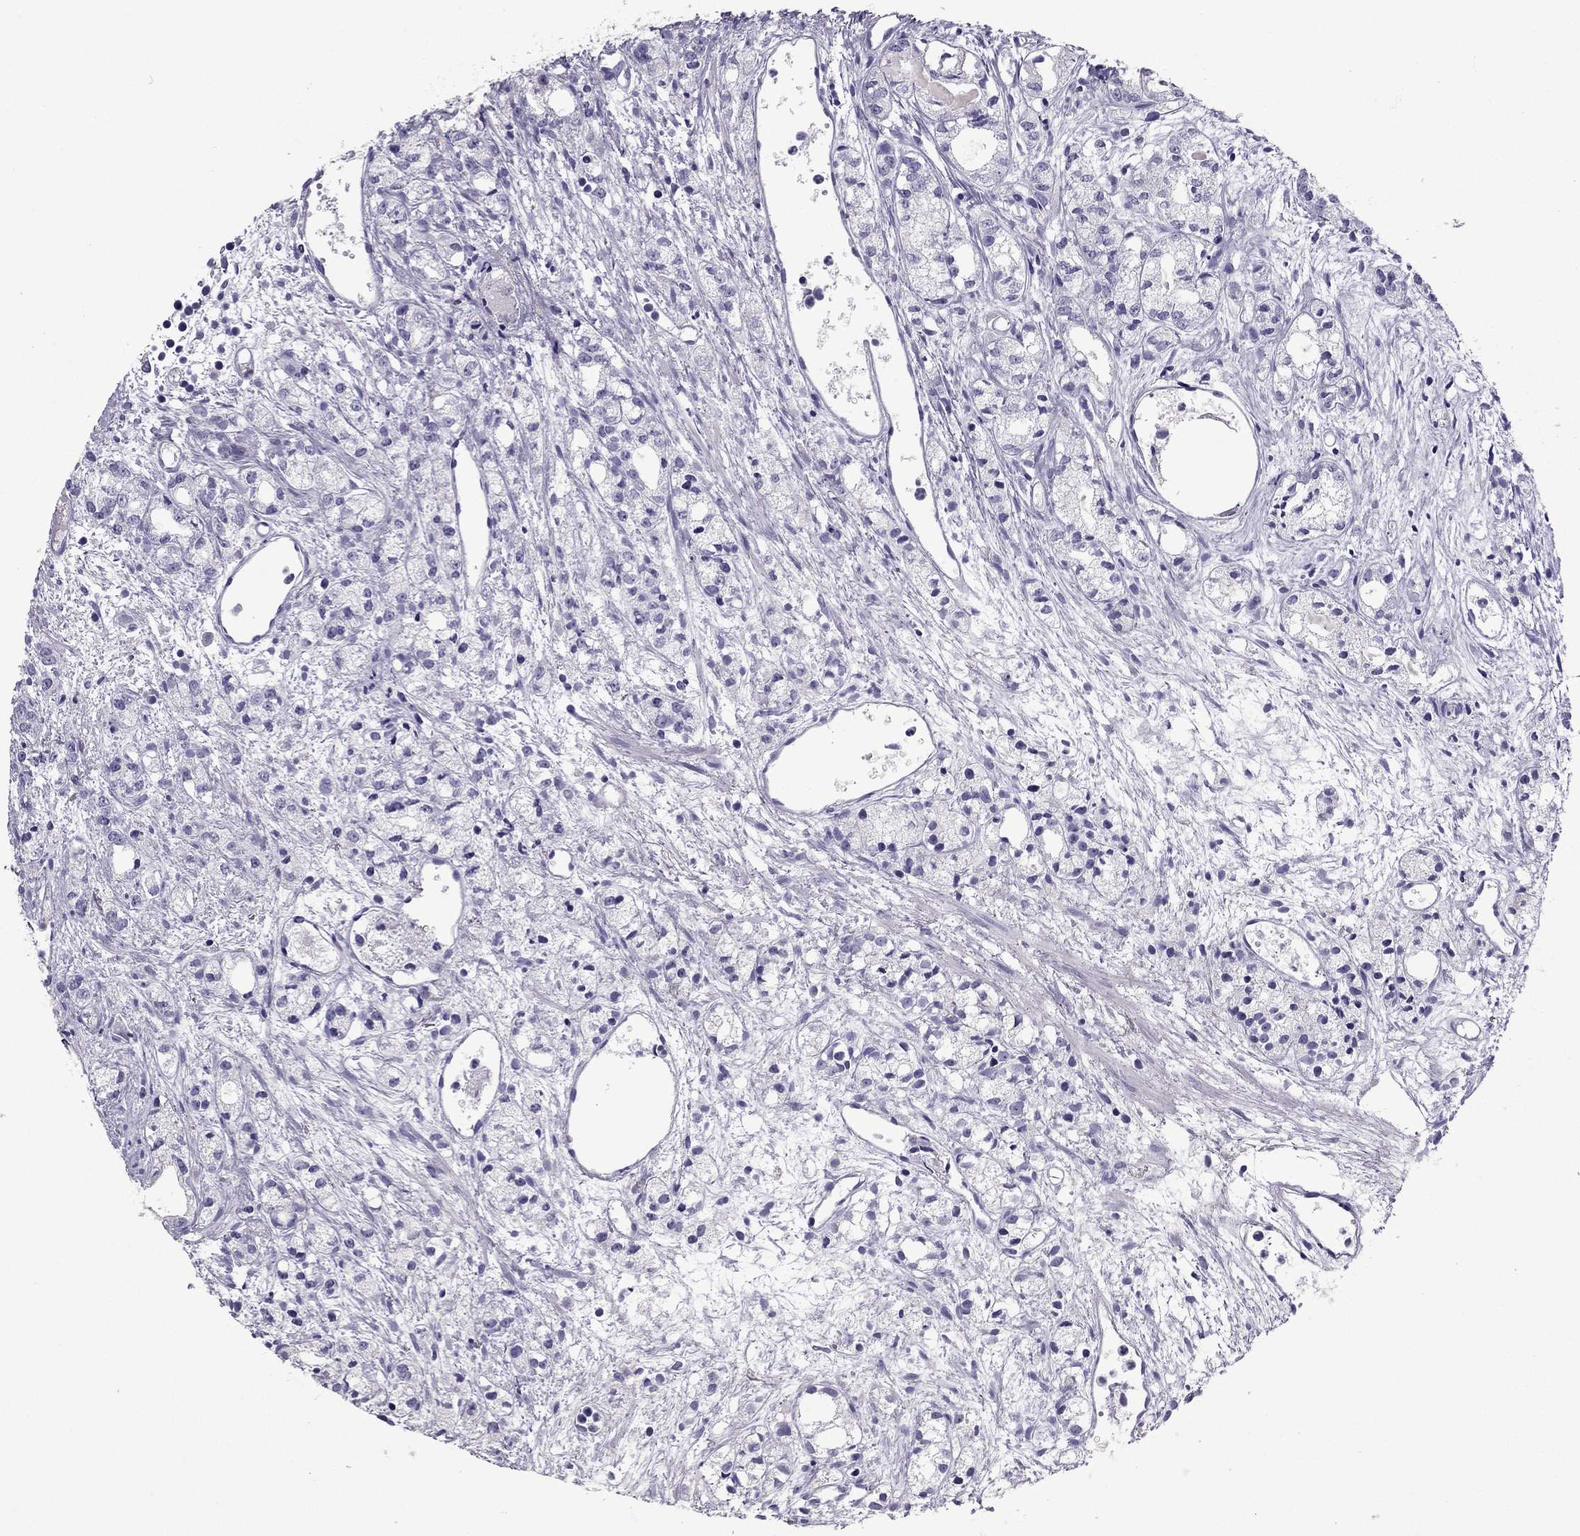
{"staining": {"intensity": "negative", "quantity": "none", "location": "none"}, "tissue": "prostate cancer", "cell_type": "Tumor cells", "image_type": "cancer", "snomed": [{"axis": "morphology", "description": "Adenocarcinoma, Medium grade"}, {"axis": "topography", "description": "Prostate"}], "caption": "Immunohistochemical staining of human prostate cancer displays no significant expression in tumor cells.", "gene": "PDE6A", "patient": {"sex": "male", "age": 74}}